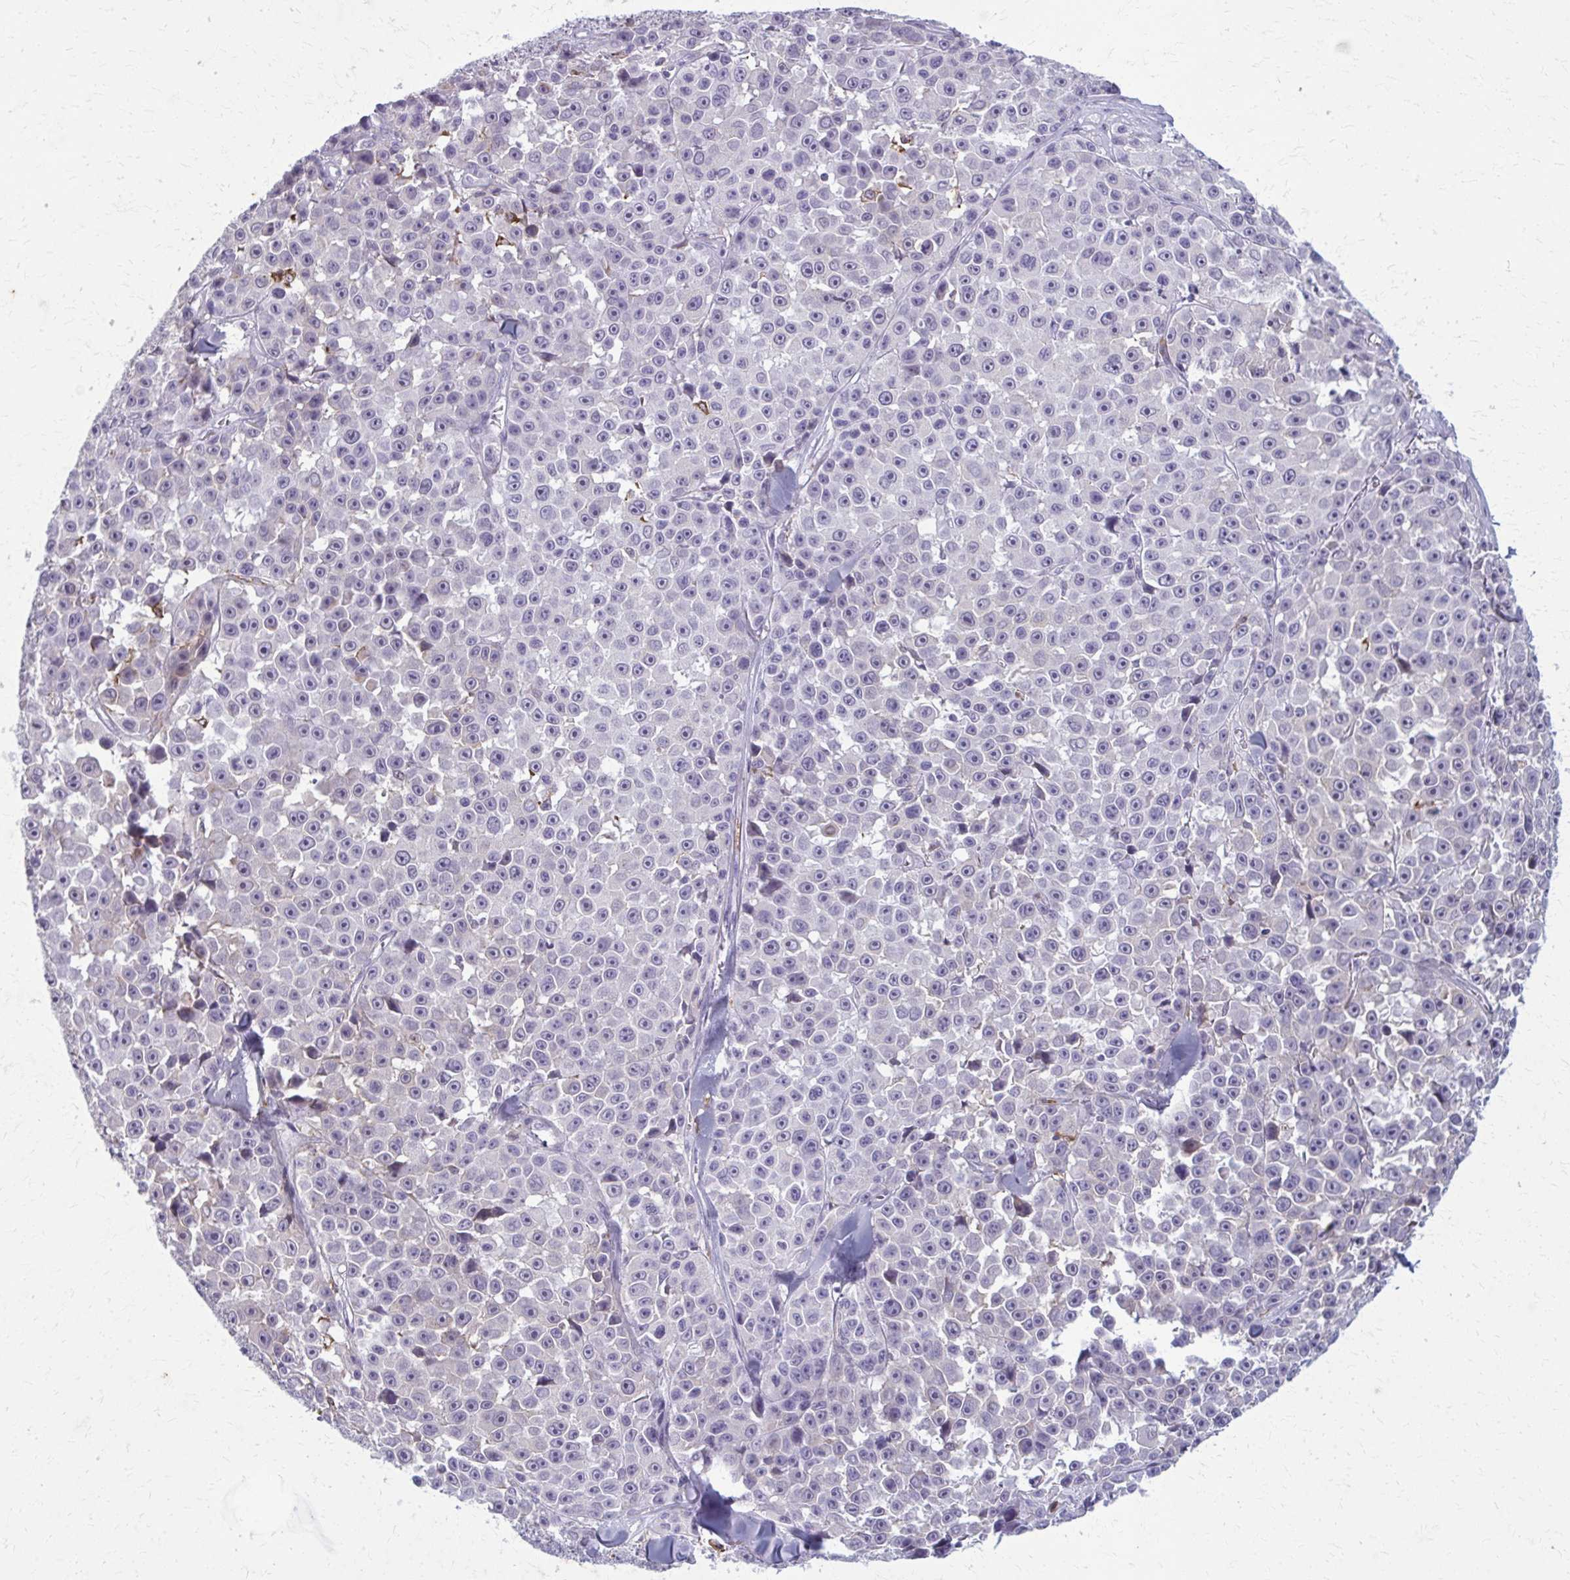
{"staining": {"intensity": "negative", "quantity": "none", "location": "none"}, "tissue": "melanoma", "cell_type": "Tumor cells", "image_type": "cancer", "snomed": [{"axis": "morphology", "description": "Malignant melanoma, NOS"}, {"axis": "topography", "description": "Skin"}], "caption": "DAB (3,3'-diaminobenzidine) immunohistochemical staining of human melanoma reveals no significant expression in tumor cells. (DAB immunohistochemistry visualized using brightfield microscopy, high magnification).", "gene": "CARD9", "patient": {"sex": "female", "age": 66}}